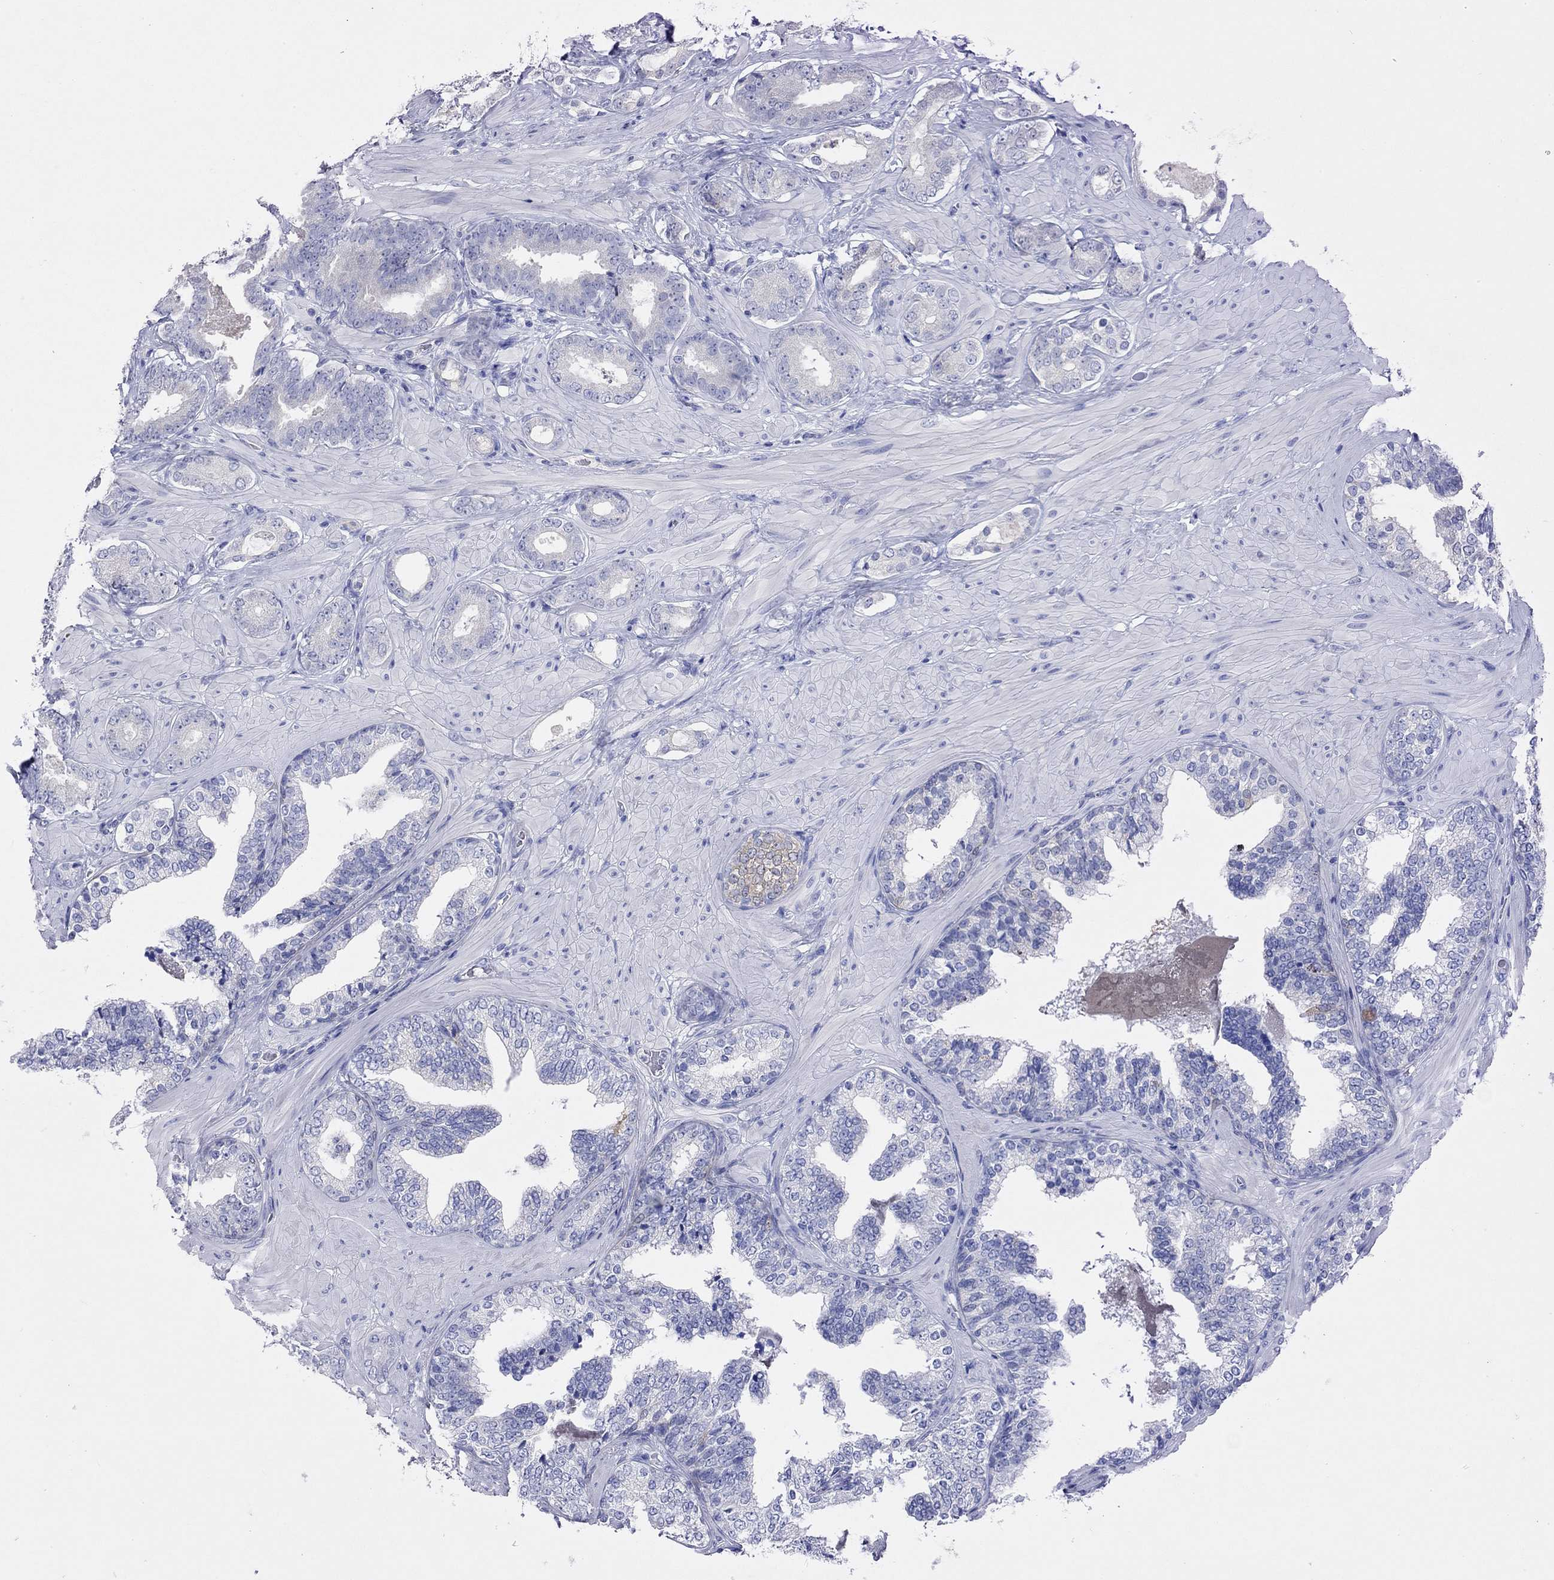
{"staining": {"intensity": "negative", "quantity": "none", "location": "none"}, "tissue": "prostate cancer", "cell_type": "Tumor cells", "image_type": "cancer", "snomed": [{"axis": "morphology", "description": "Adenocarcinoma, Low grade"}, {"axis": "topography", "description": "Prostate"}], "caption": "The IHC image has no significant positivity in tumor cells of prostate adenocarcinoma (low-grade) tissue.", "gene": "CAPNS2", "patient": {"sex": "male", "age": 60}}